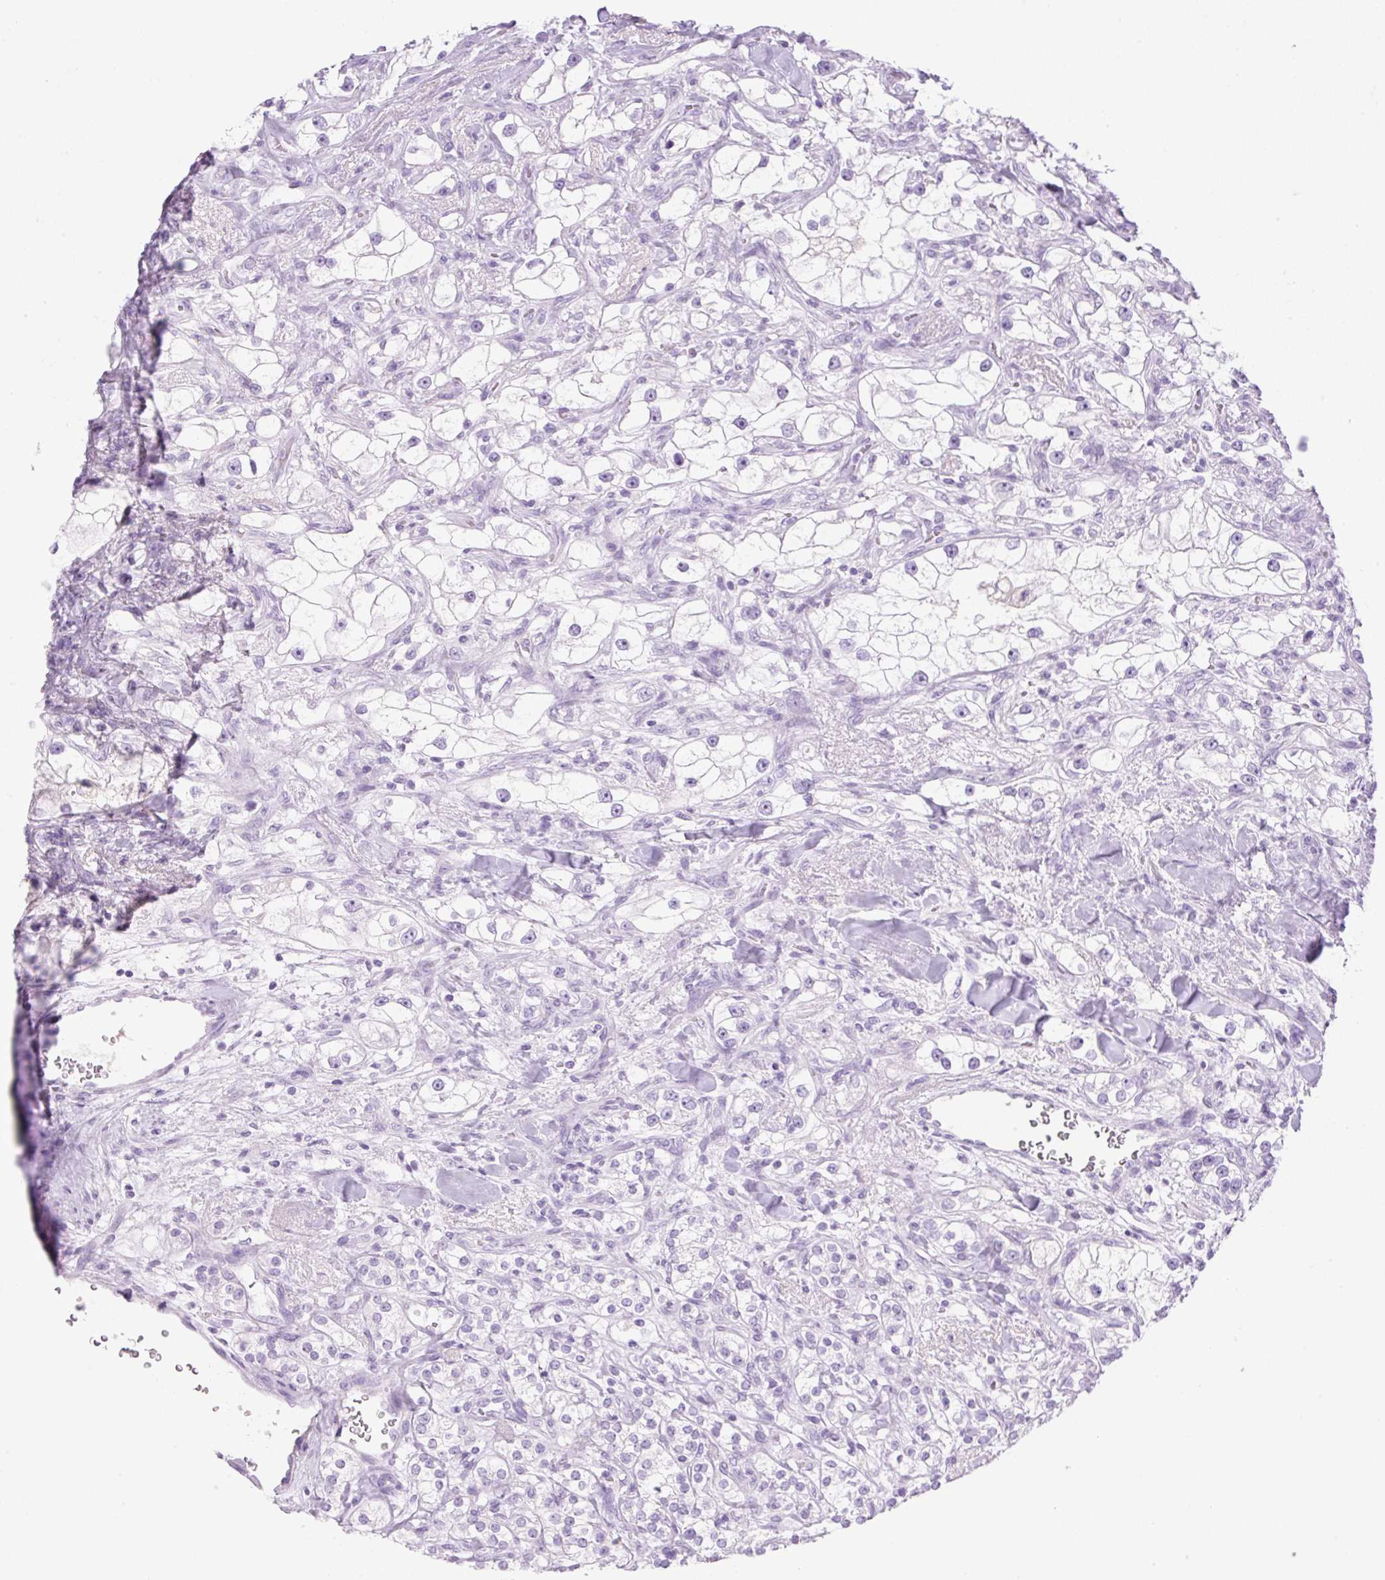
{"staining": {"intensity": "negative", "quantity": "none", "location": "none"}, "tissue": "renal cancer", "cell_type": "Tumor cells", "image_type": "cancer", "snomed": [{"axis": "morphology", "description": "Adenocarcinoma, NOS"}, {"axis": "topography", "description": "Kidney"}], "caption": "Immunohistochemistry (IHC) of renal cancer exhibits no expression in tumor cells.", "gene": "PALM3", "patient": {"sex": "male", "age": 77}}